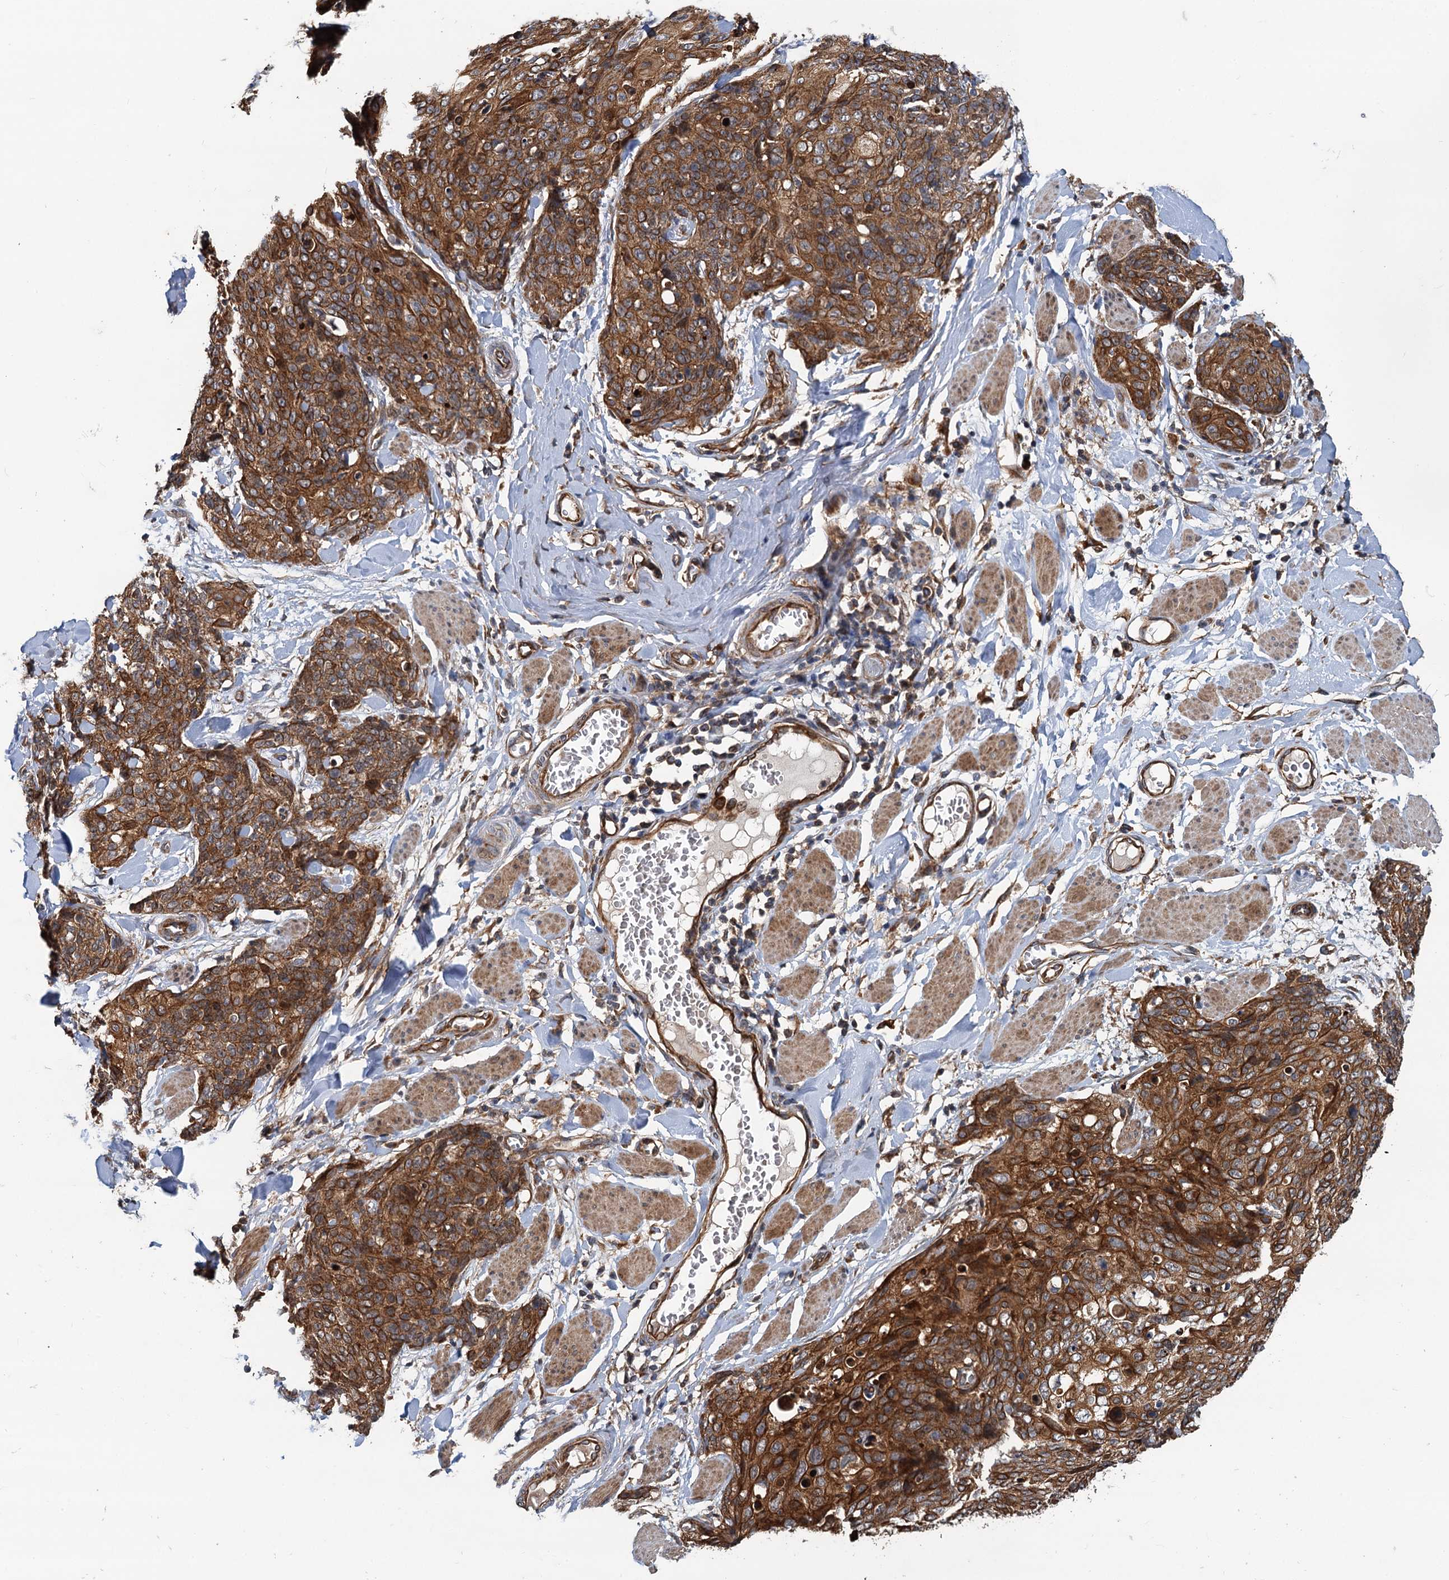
{"staining": {"intensity": "strong", "quantity": ">75%", "location": "cytoplasmic/membranous"}, "tissue": "skin cancer", "cell_type": "Tumor cells", "image_type": "cancer", "snomed": [{"axis": "morphology", "description": "Squamous cell carcinoma, NOS"}, {"axis": "topography", "description": "Skin"}, {"axis": "topography", "description": "Vulva"}], "caption": "Protein analysis of skin squamous cell carcinoma tissue displays strong cytoplasmic/membranous staining in approximately >75% of tumor cells.", "gene": "LRRK2", "patient": {"sex": "female", "age": 85}}